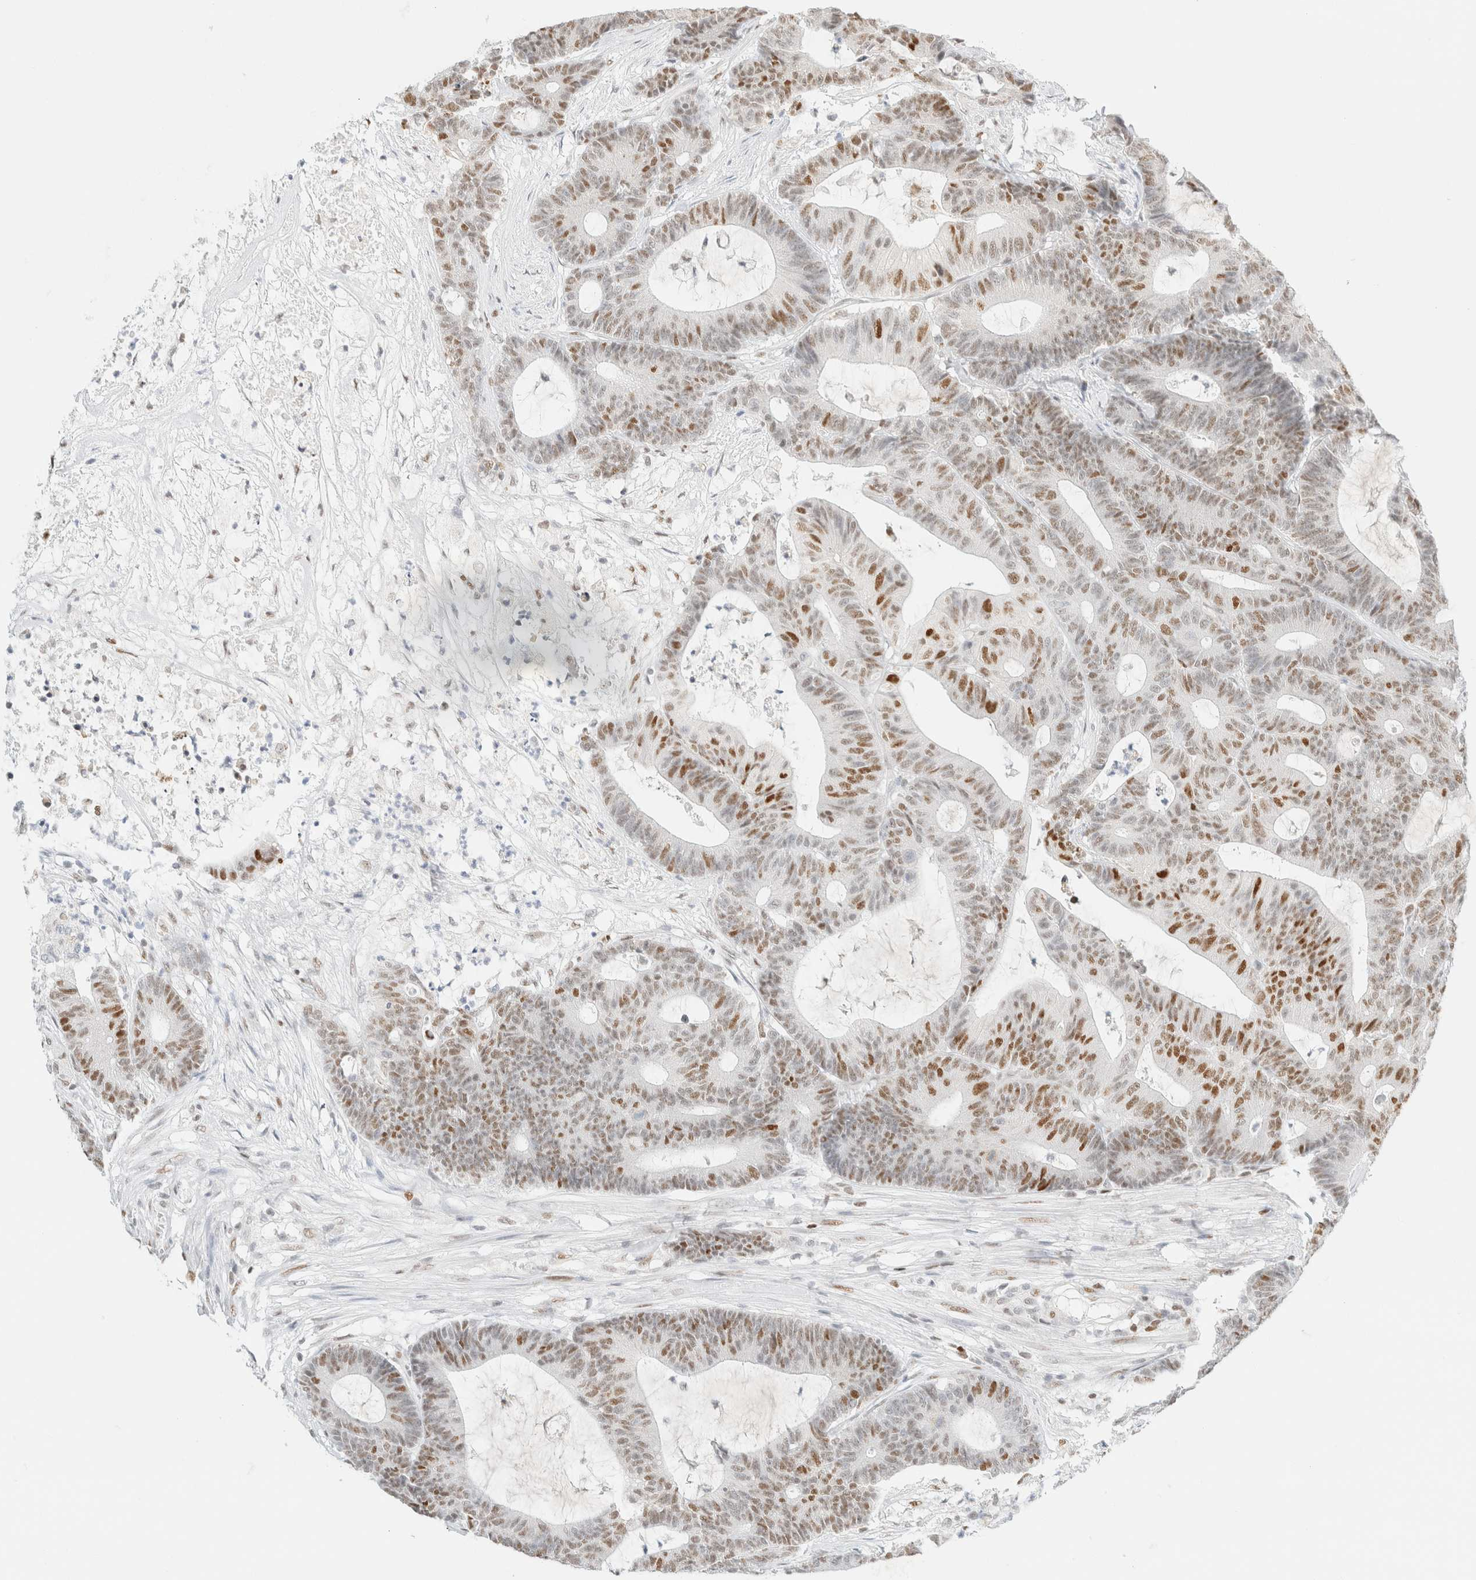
{"staining": {"intensity": "moderate", "quantity": "25%-75%", "location": "nuclear"}, "tissue": "colorectal cancer", "cell_type": "Tumor cells", "image_type": "cancer", "snomed": [{"axis": "morphology", "description": "Adenocarcinoma, NOS"}, {"axis": "topography", "description": "Colon"}], "caption": "Human colorectal cancer (adenocarcinoma) stained for a protein (brown) reveals moderate nuclear positive positivity in about 25%-75% of tumor cells.", "gene": "DDB2", "patient": {"sex": "female", "age": 84}}